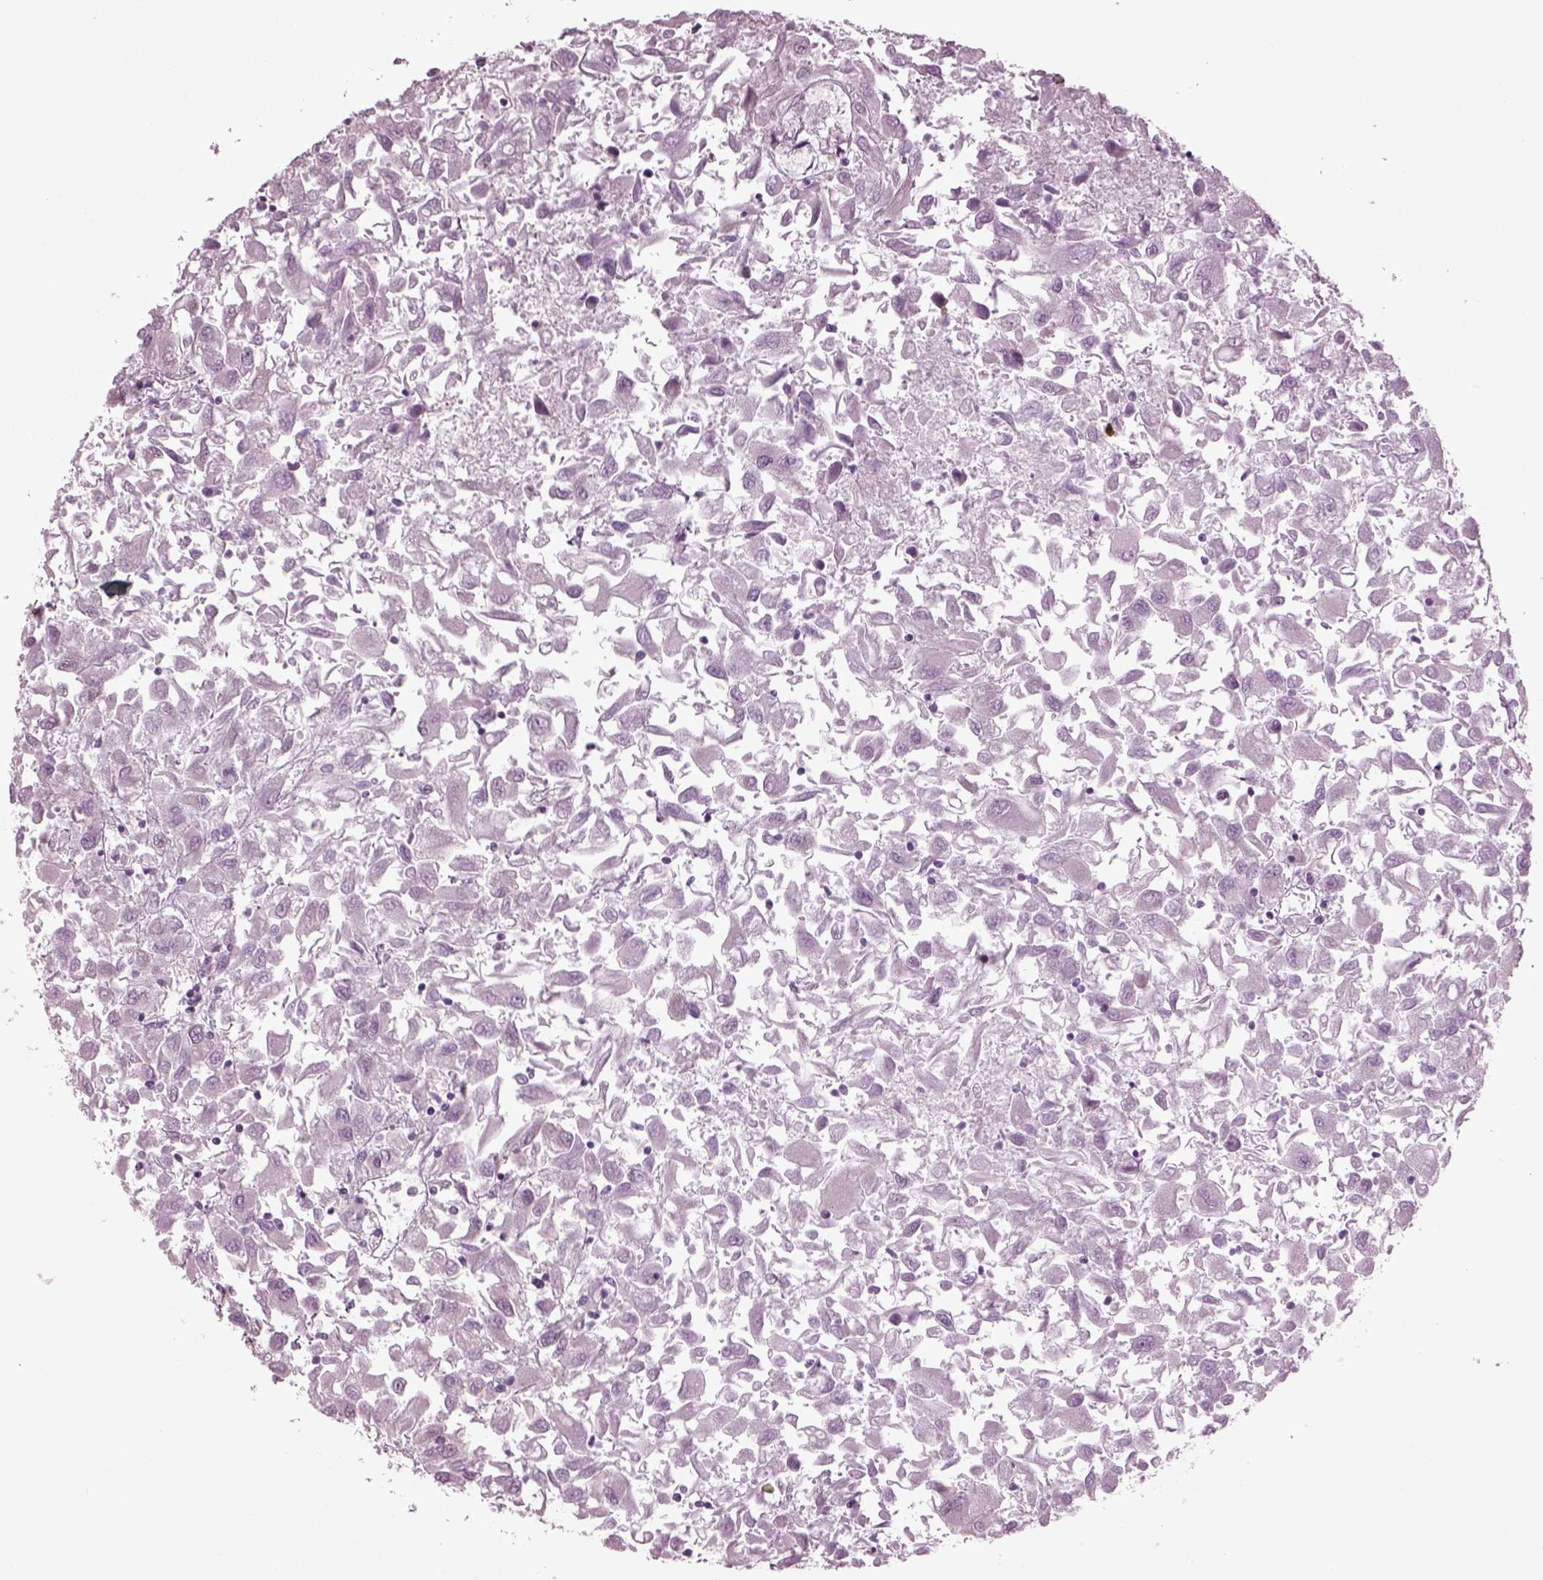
{"staining": {"intensity": "negative", "quantity": "none", "location": "none"}, "tissue": "renal cancer", "cell_type": "Tumor cells", "image_type": "cancer", "snomed": [{"axis": "morphology", "description": "Adenocarcinoma, NOS"}, {"axis": "topography", "description": "Kidney"}], "caption": "The histopathology image shows no significant expression in tumor cells of adenocarcinoma (renal).", "gene": "CABP5", "patient": {"sex": "female", "age": 76}}